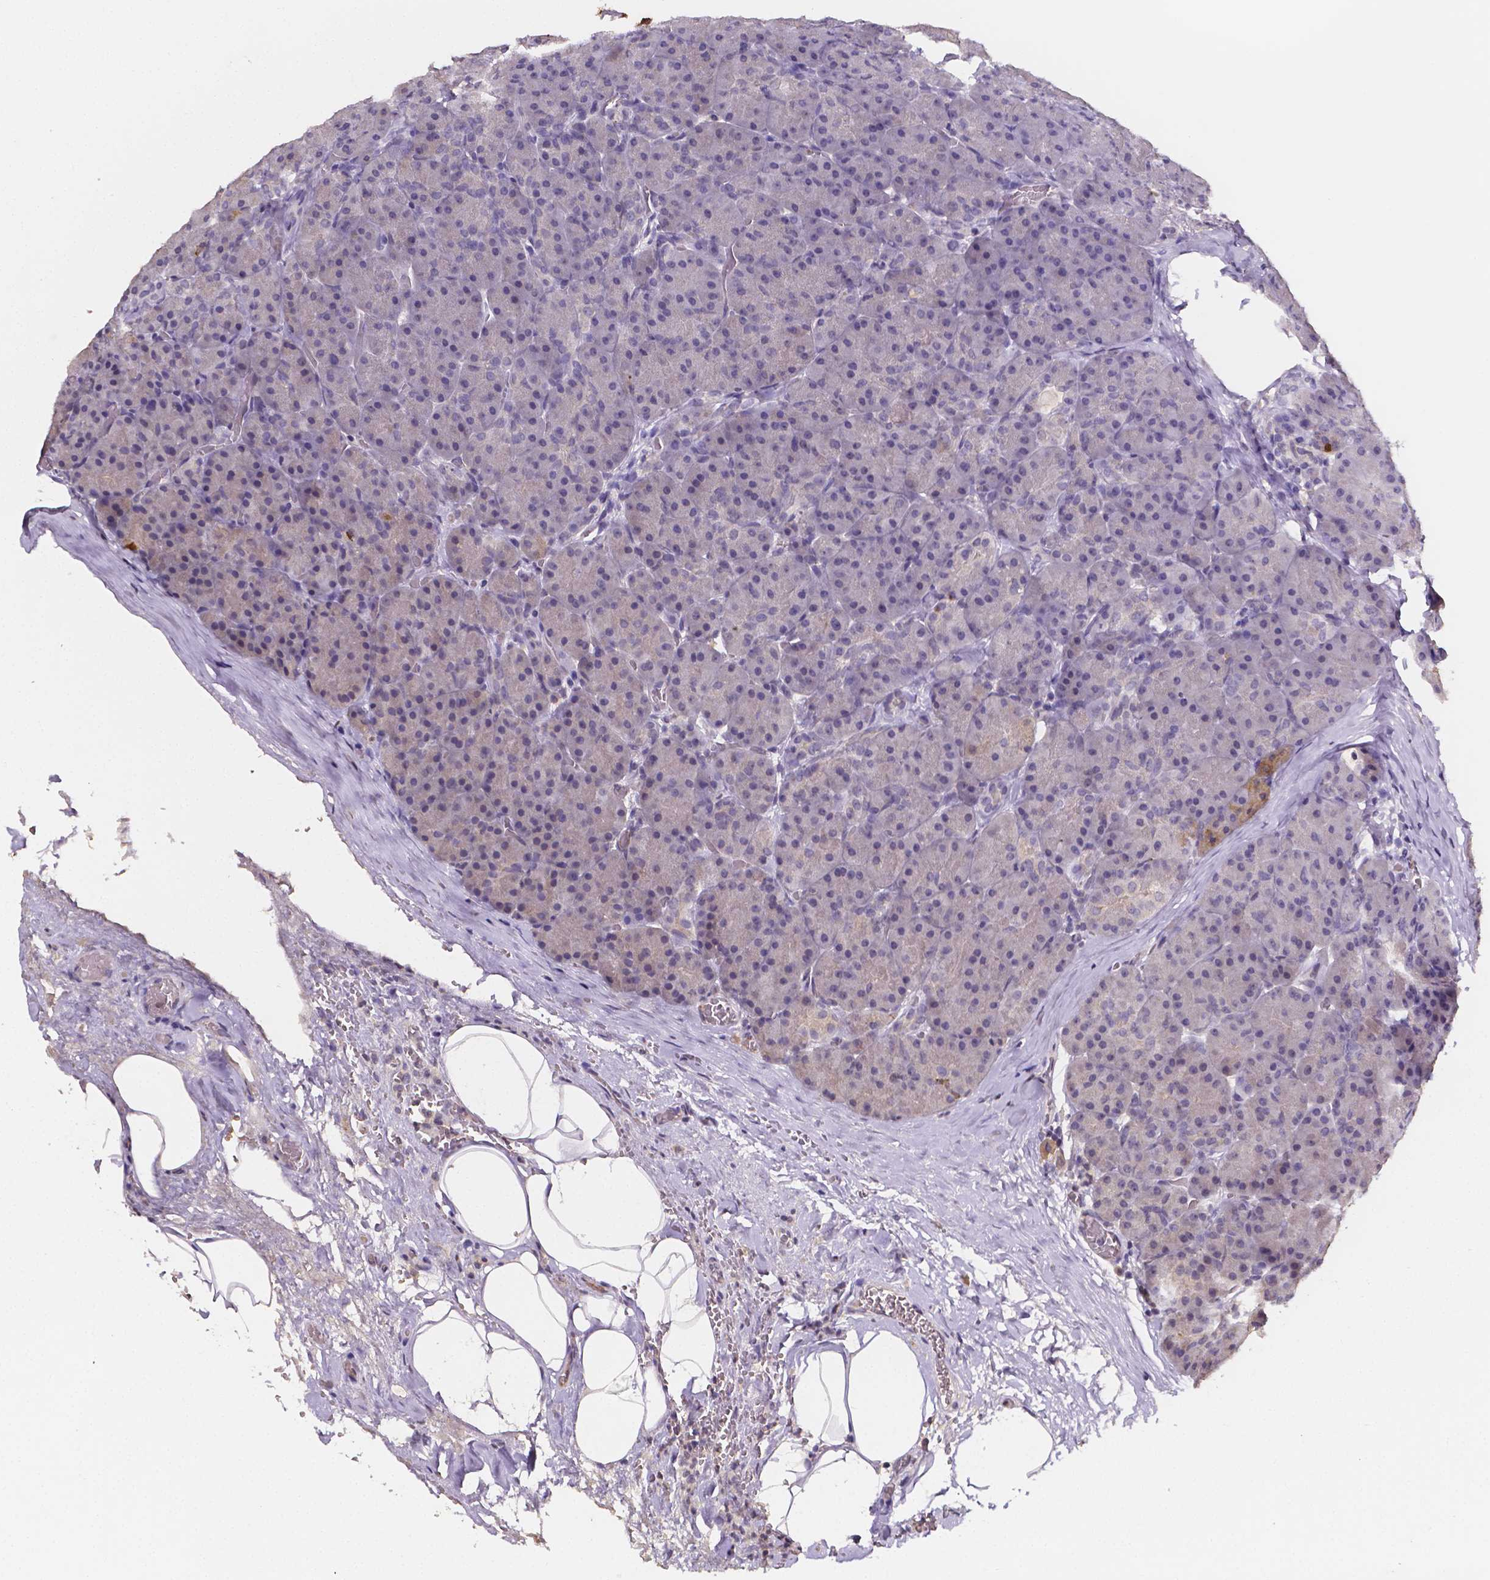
{"staining": {"intensity": "negative", "quantity": "none", "location": "none"}, "tissue": "pancreas", "cell_type": "Exocrine glandular cells", "image_type": "normal", "snomed": [{"axis": "morphology", "description": "Normal tissue, NOS"}, {"axis": "topography", "description": "Pancreas"}], "caption": "A high-resolution histopathology image shows immunohistochemistry staining of unremarkable pancreas, which shows no significant expression in exocrine glandular cells.", "gene": "NRGN", "patient": {"sex": "male", "age": 57}}